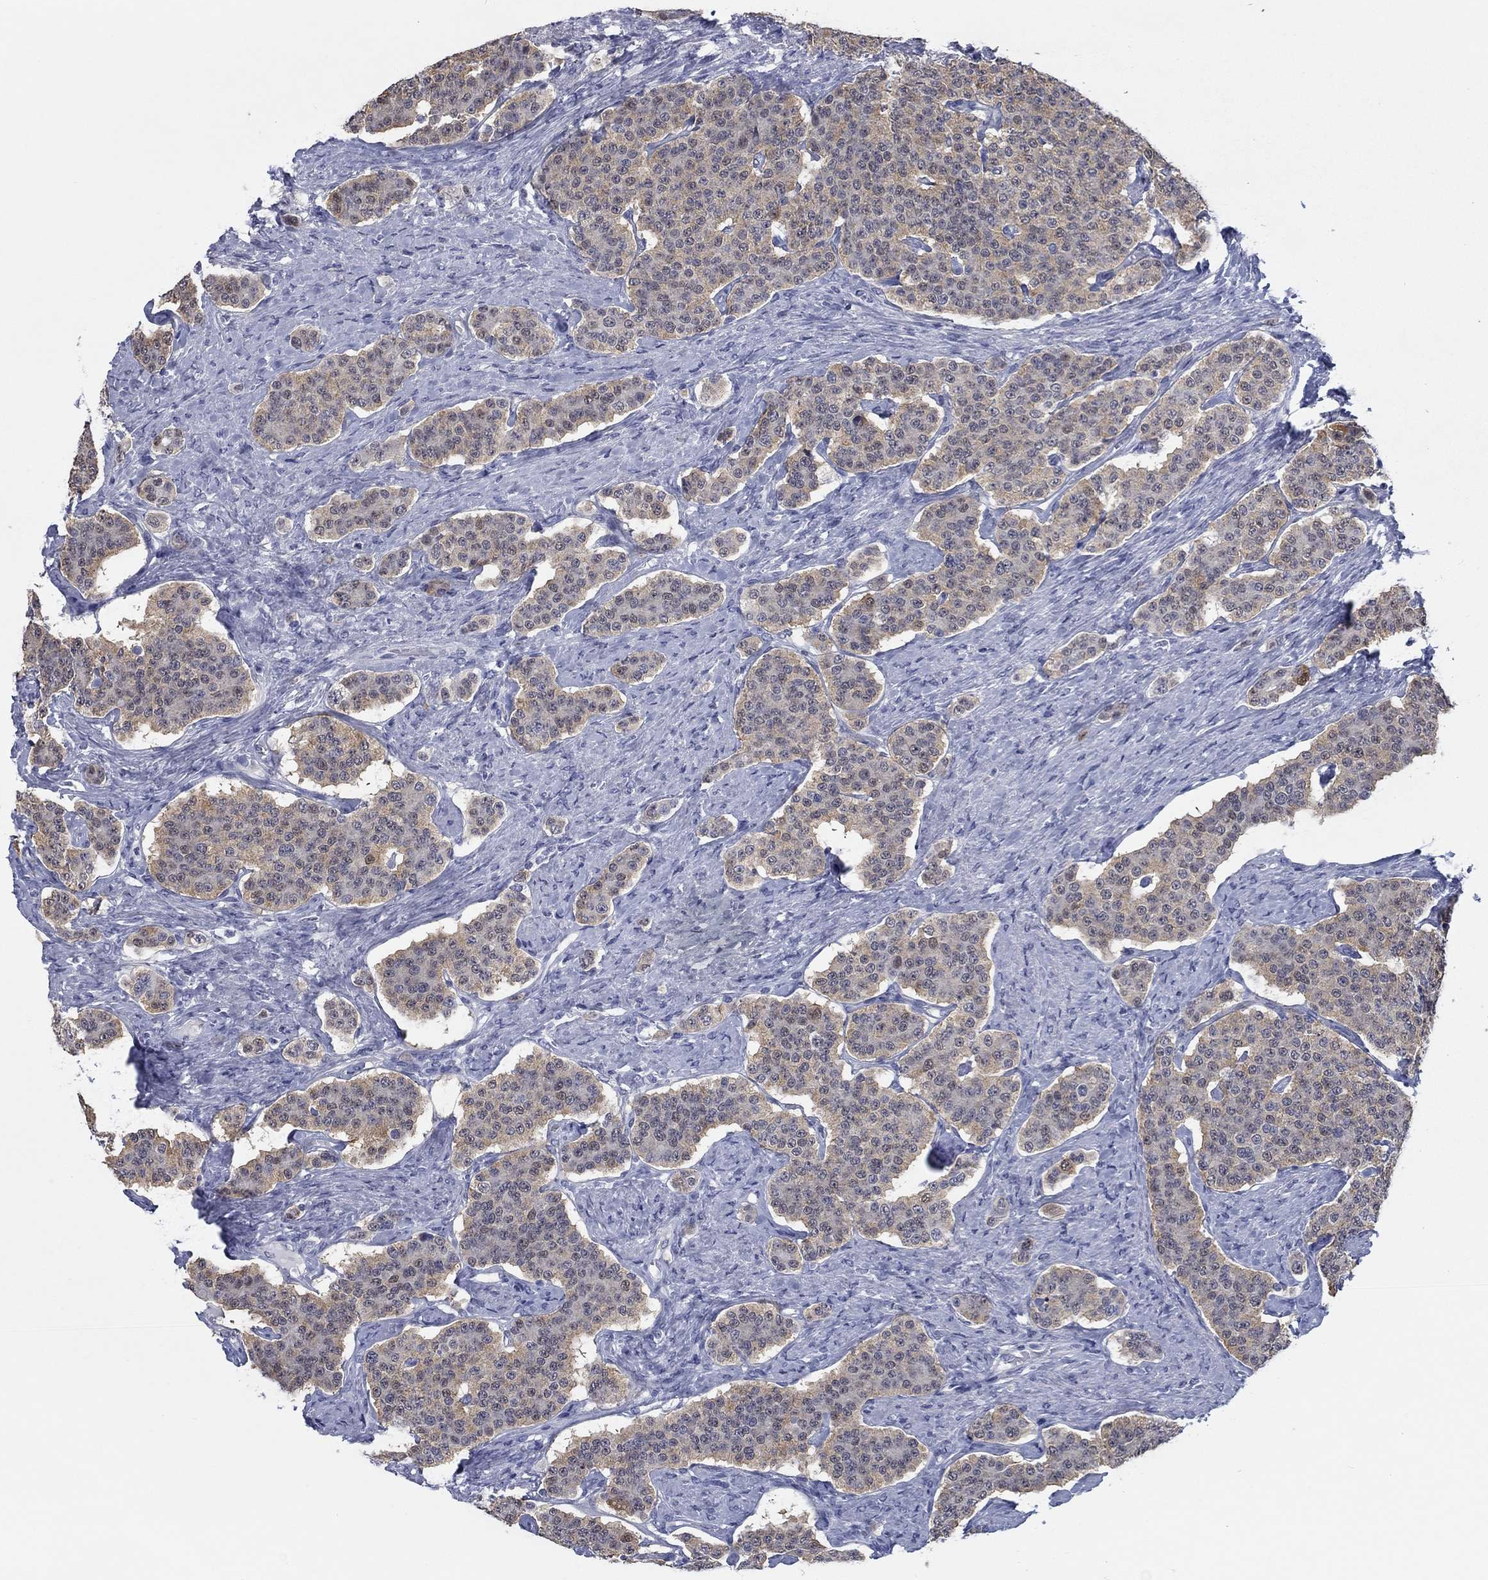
{"staining": {"intensity": "weak", "quantity": "25%-75%", "location": "cytoplasmic/membranous"}, "tissue": "carcinoid", "cell_type": "Tumor cells", "image_type": "cancer", "snomed": [{"axis": "morphology", "description": "Carcinoid, malignant, NOS"}, {"axis": "topography", "description": "Small intestine"}], "caption": "Tumor cells demonstrate low levels of weak cytoplasmic/membranous expression in about 25%-75% of cells in carcinoid (malignant).", "gene": "ATP6V1G2", "patient": {"sex": "female", "age": 58}}